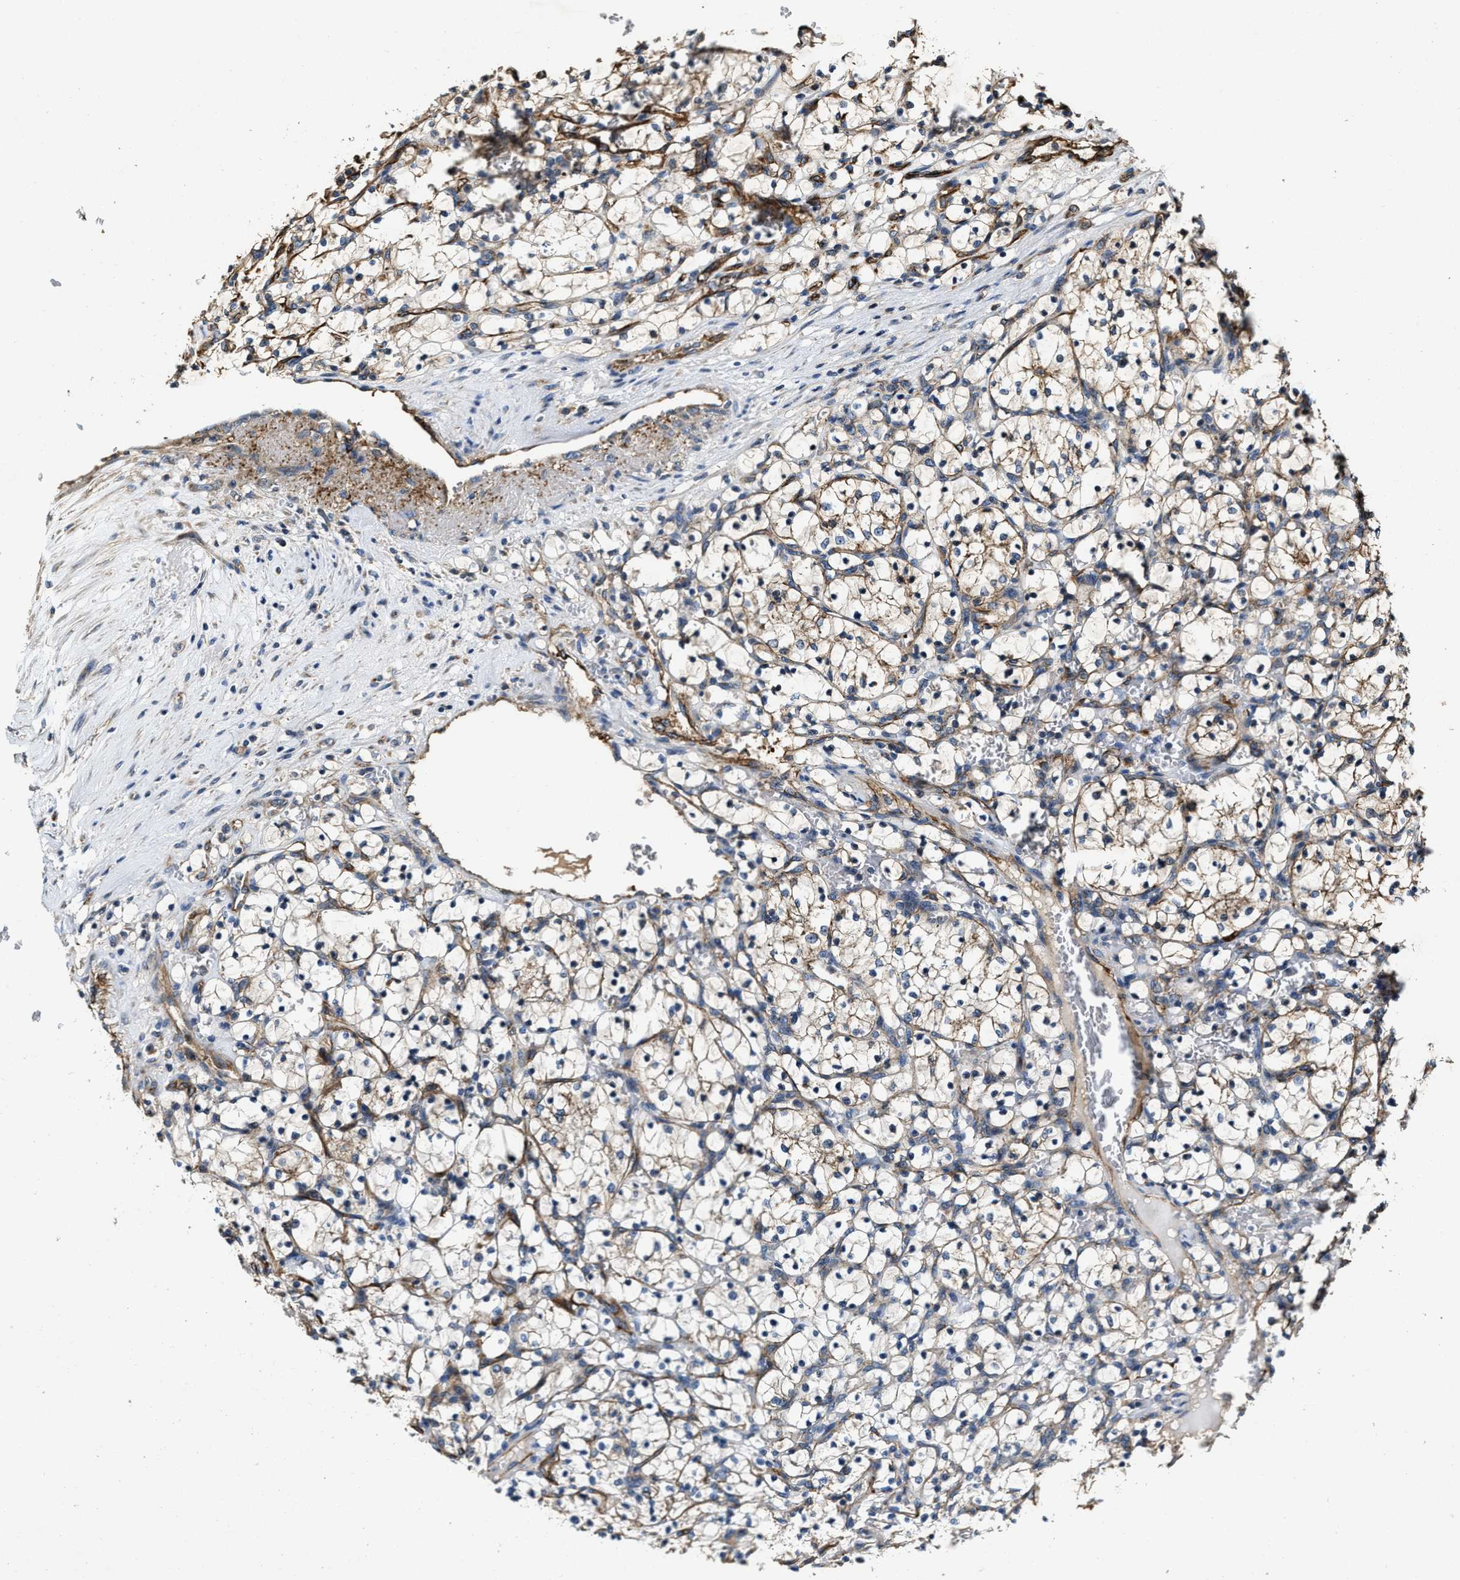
{"staining": {"intensity": "moderate", "quantity": ">75%", "location": "cytoplasmic/membranous"}, "tissue": "renal cancer", "cell_type": "Tumor cells", "image_type": "cancer", "snomed": [{"axis": "morphology", "description": "Adenocarcinoma, NOS"}, {"axis": "topography", "description": "Kidney"}], "caption": "The photomicrograph displays staining of adenocarcinoma (renal), revealing moderate cytoplasmic/membranous protein positivity (brown color) within tumor cells.", "gene": "GFRA3", "patient": {"sex": "female", "age": 69}}